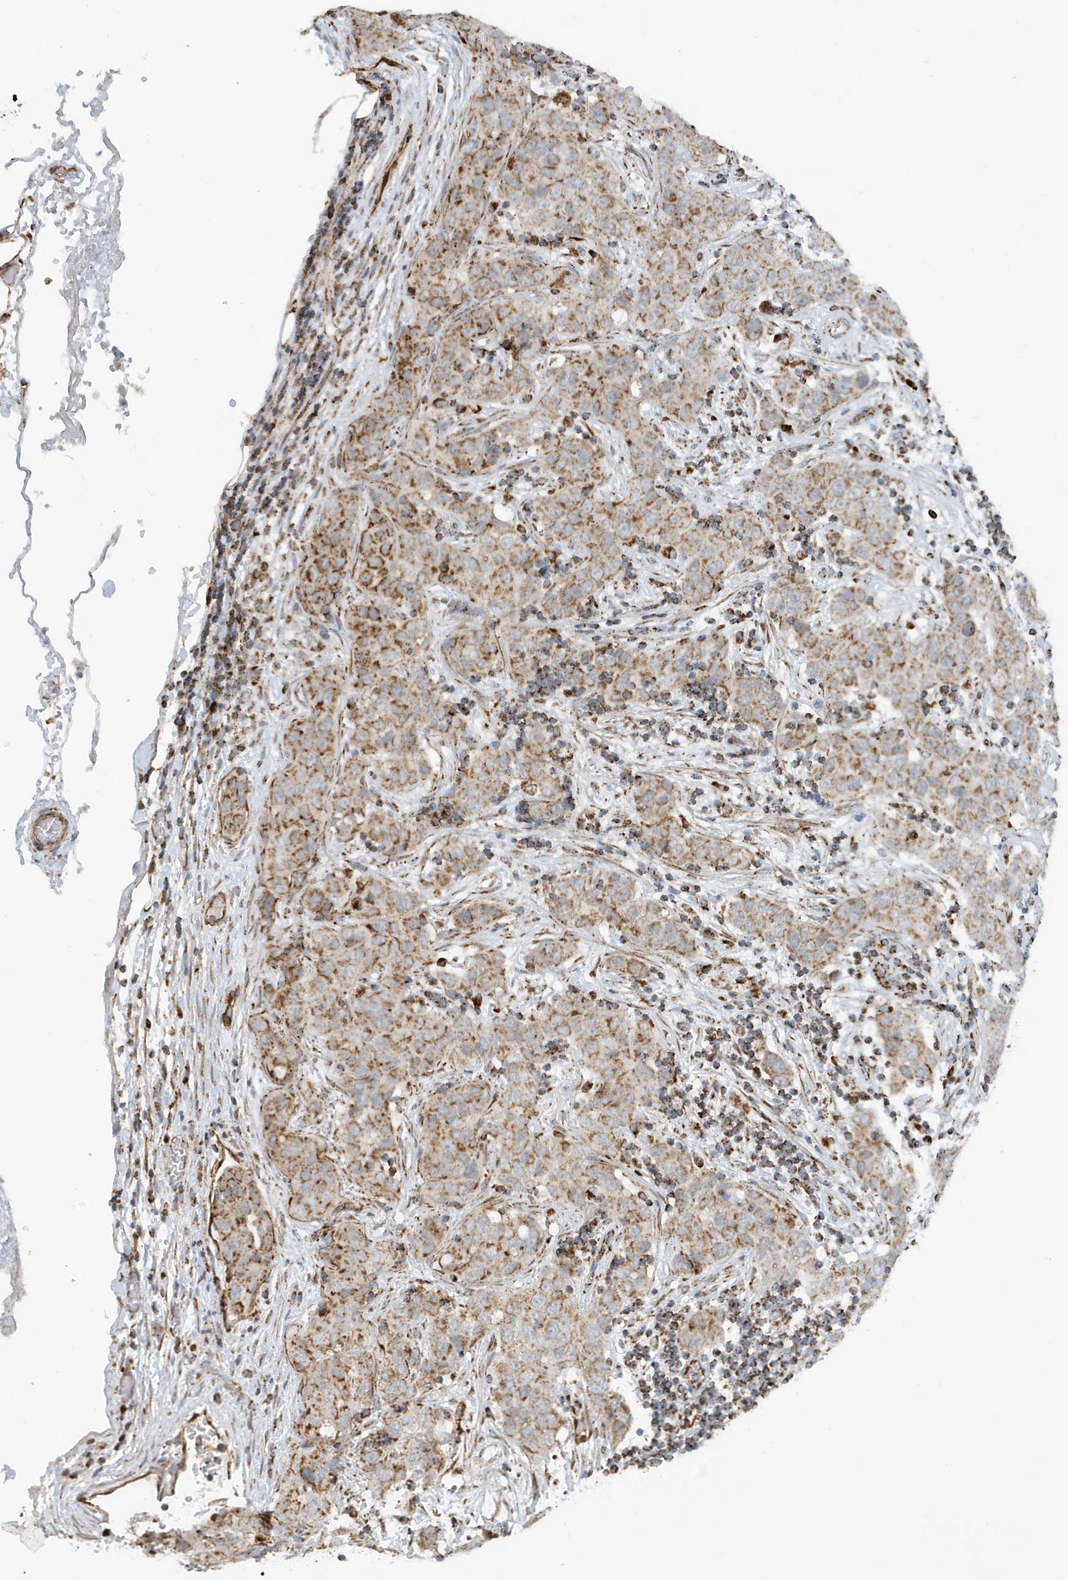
{"staining": {"intensity": "moderate", "quantity": ">75%", "location": "cytoplasmic/membranous"}, "tissue": "stomach cancer", "cell_type": "Tumor cells", "image_type": "cancer", "snomed": [{"axis": "morphology", "description": "Normal tissue, NOS"}, {"axis": "morphology", "description": "Adenocarcinoma, NOS"}, {"axis": "topography", "description": "Lymph node"}, {"axis": "topography", "description": "Stomach"}], "caption": "Protein expression analysis of adenocarcinoma (stomach) shows moderate cytoplasmic/membranous expression in about >75% of tumor cells. The staining was performed using DAB (3,3'-diaminobenzidine), with brown indicating positive protein expression. Nuclei are stained blue with hematoxylin.", "gene": "MAN1A1", "patient": {"sex": "male", "age": 48}}